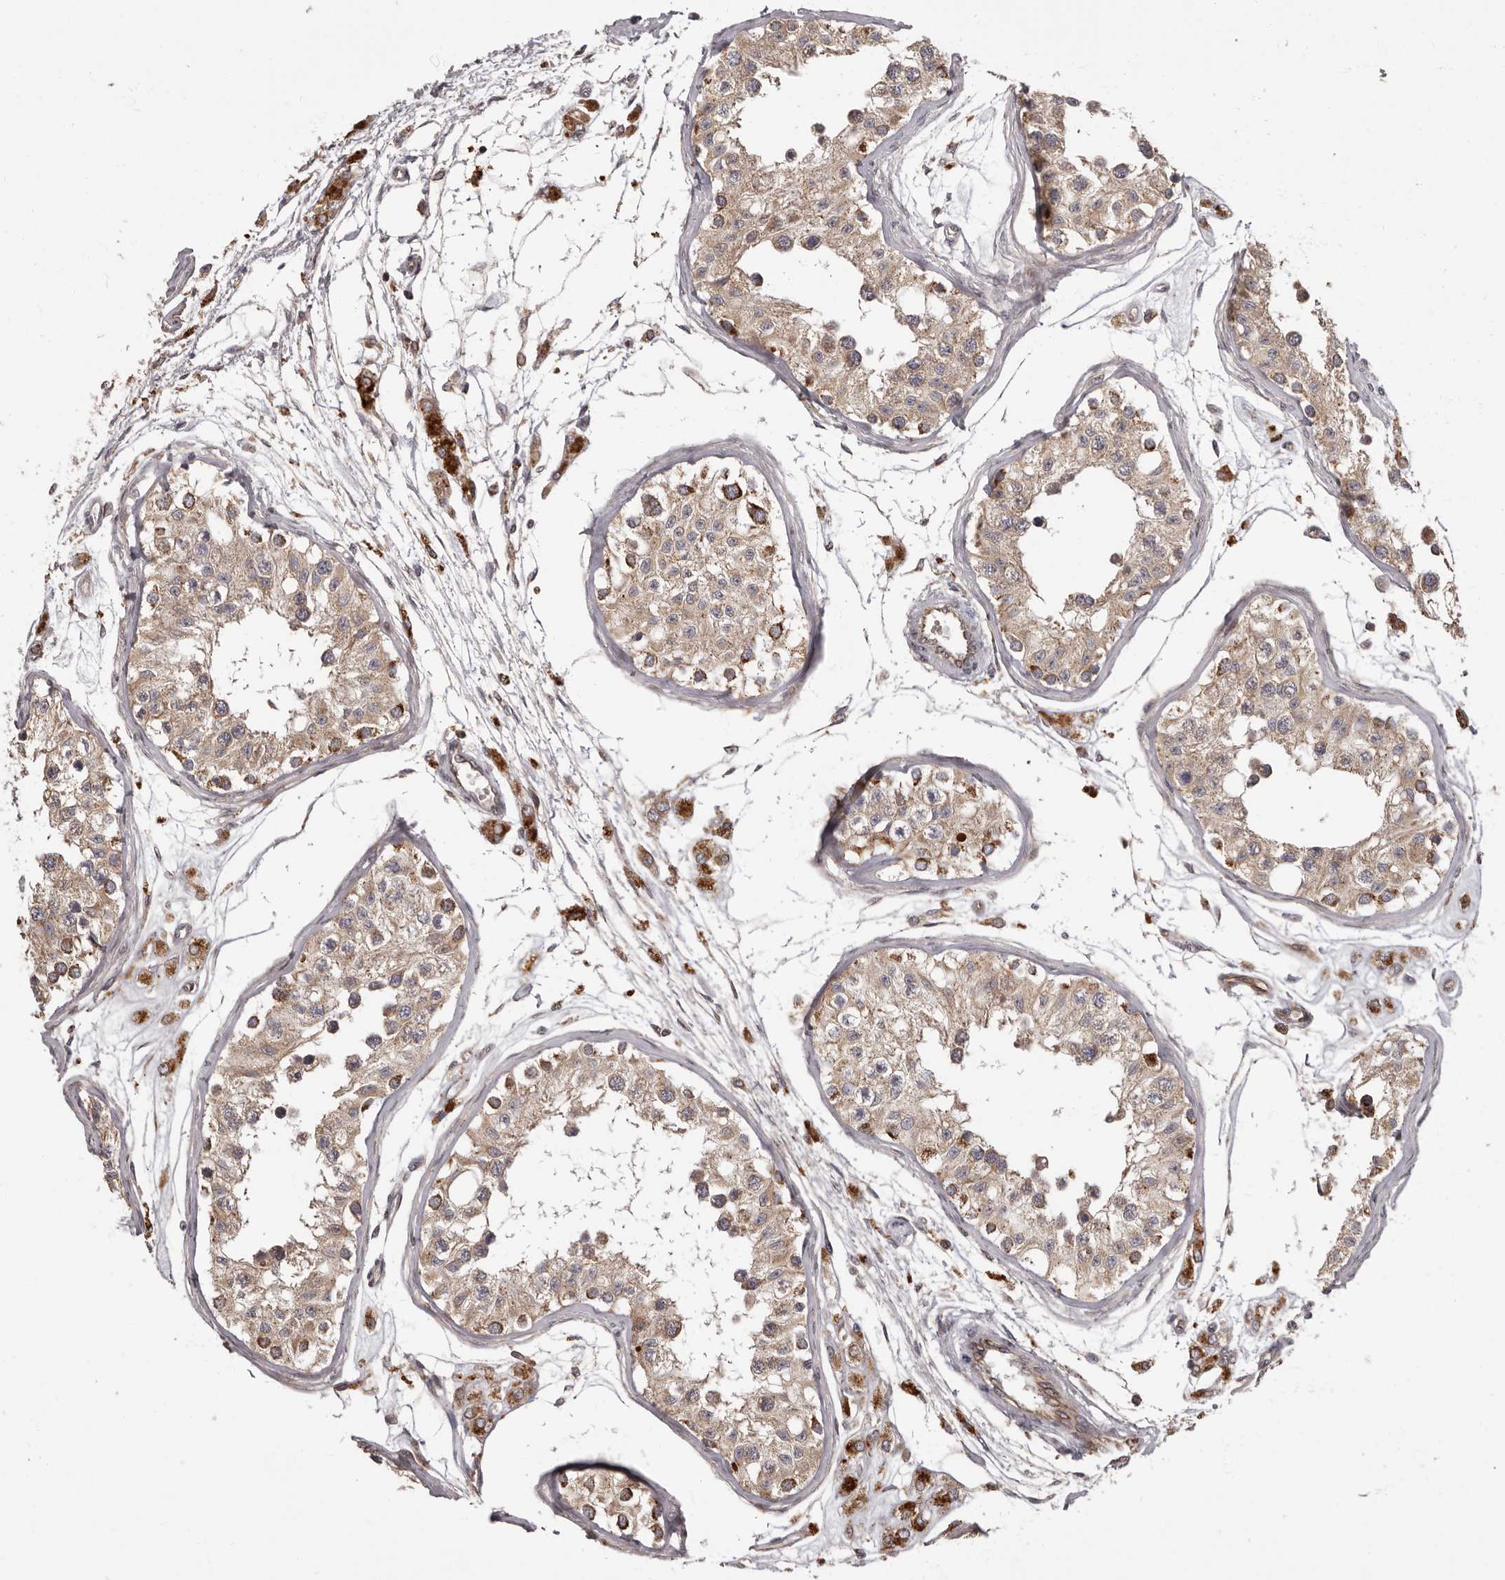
{"staining": {"intensity": "strong", "quantity": "<25%", "location": "cytoplasmic/membranous"}, "tissue": "testis", "cell_type": "Cells in seminiferous ducts", "image_type": "normal", "snomed": [{"axis": "morphology", "description": "Normal tissue, NOS"}, {"axis": "morphology", "description": "Adenocarcinoma, metastatic, NOS"}, {"axis": "topography", "description": "Testis"}], "caption": "A brown stain highlights strong cytoplasmic/membranous positivity of a protein in cells in seminiferous ducts of benign testis. The protein is stained brown, and the nuclei are stained in blue (DAB IHC with brightfield microscopy, high magnification).", "gene": "ADCY2", "patient": {"sex": "male", "age": 26}}